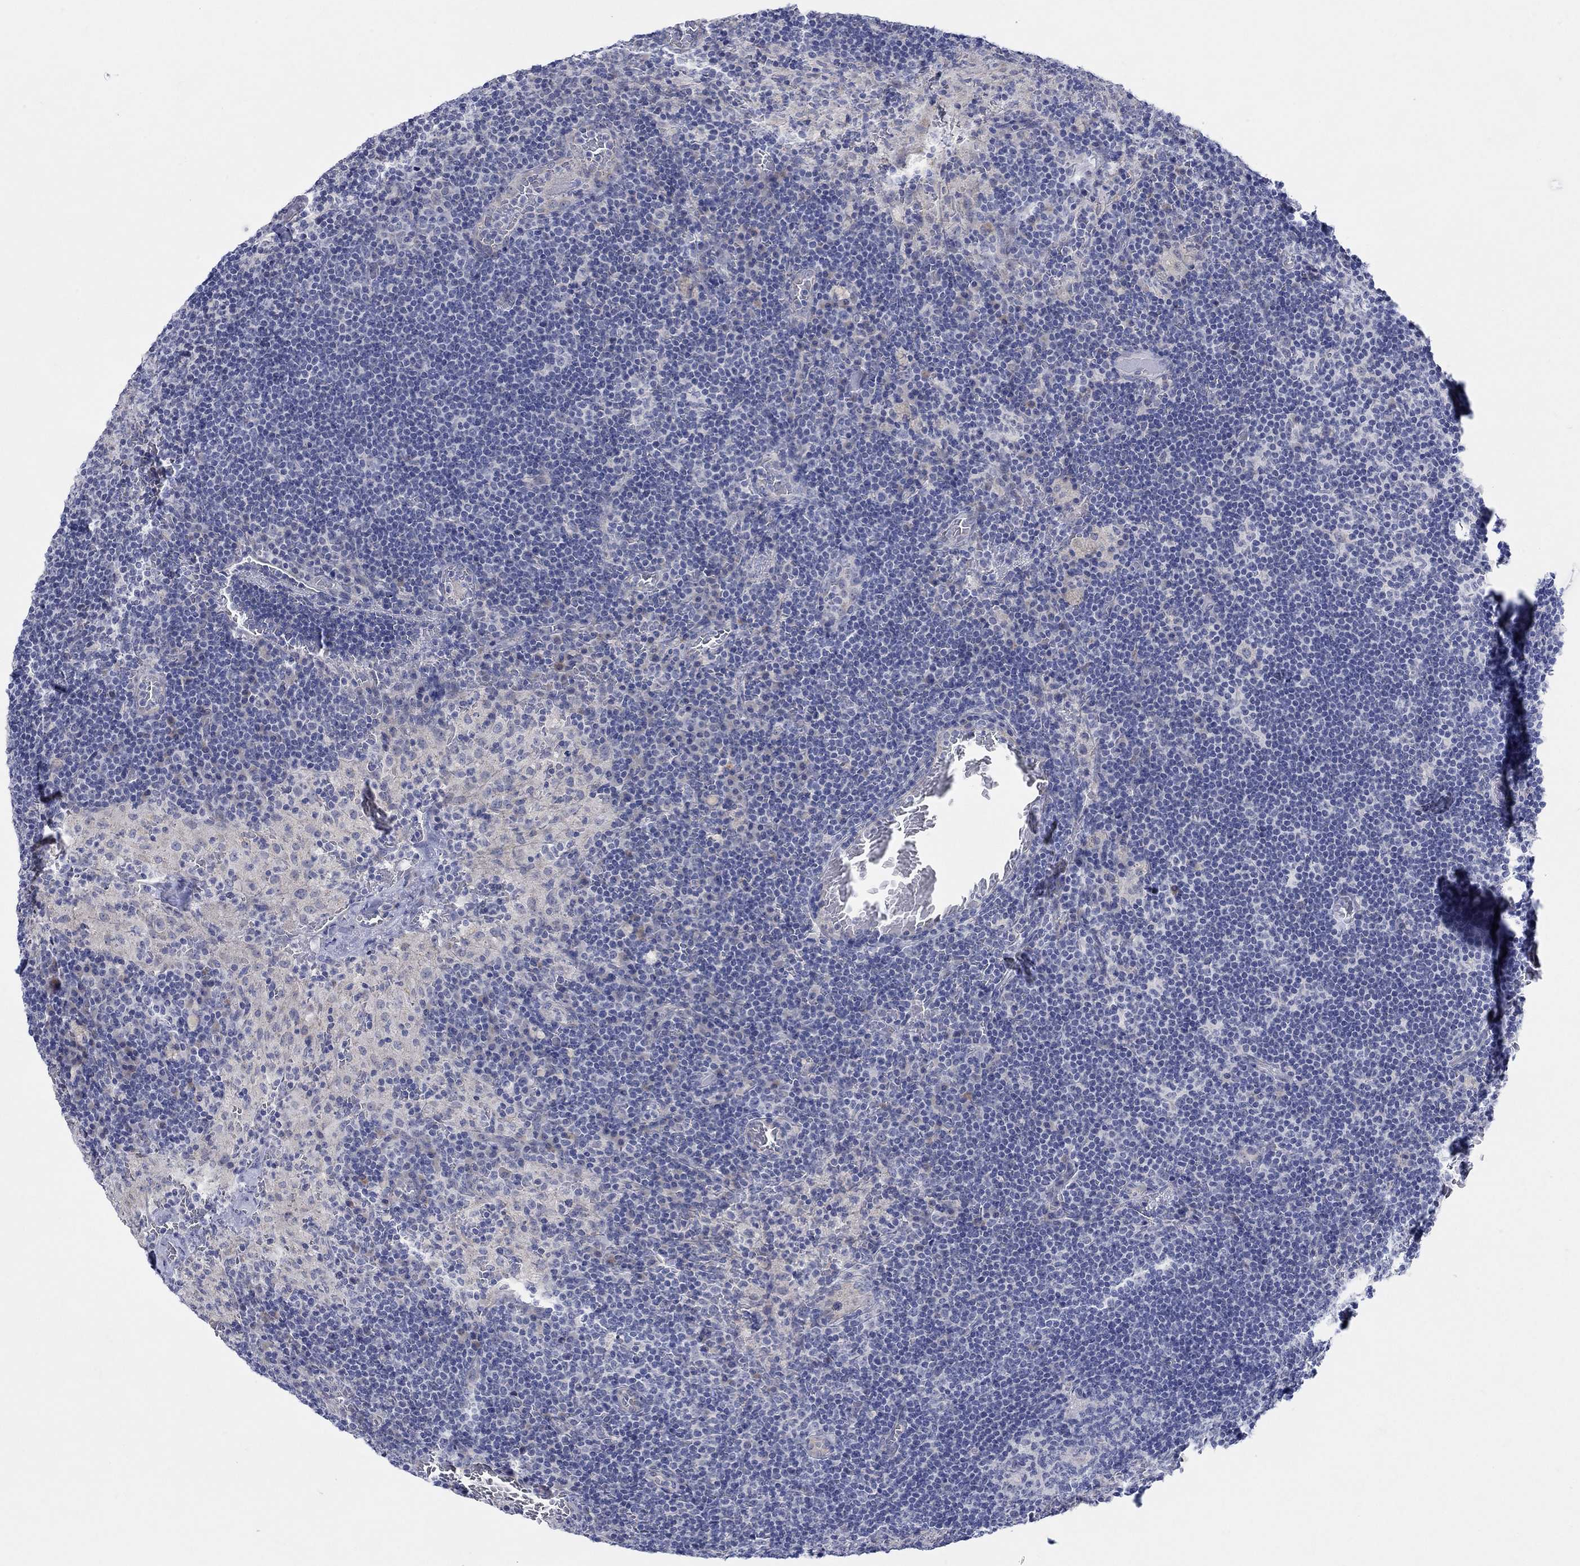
{"staining": {"intensity": "negative", "quantity": "none", "location": "none"}, "tissue": "lymph node", "cell_type": "Non-germinal center cells", "image_type": "normal", "snomed": [{"axis": "morphology", "description": "Normal tissue, NOS"}, {"axis": "topography", "description": "Lymph node"}], "caption": "Immunohistochemistry micrograph of normal lymph node stained for a protein (brown), which displays no expression in non-germinal center cells.", "gene": "KRT222", "patient": {"sex": "male", "age": 63}}